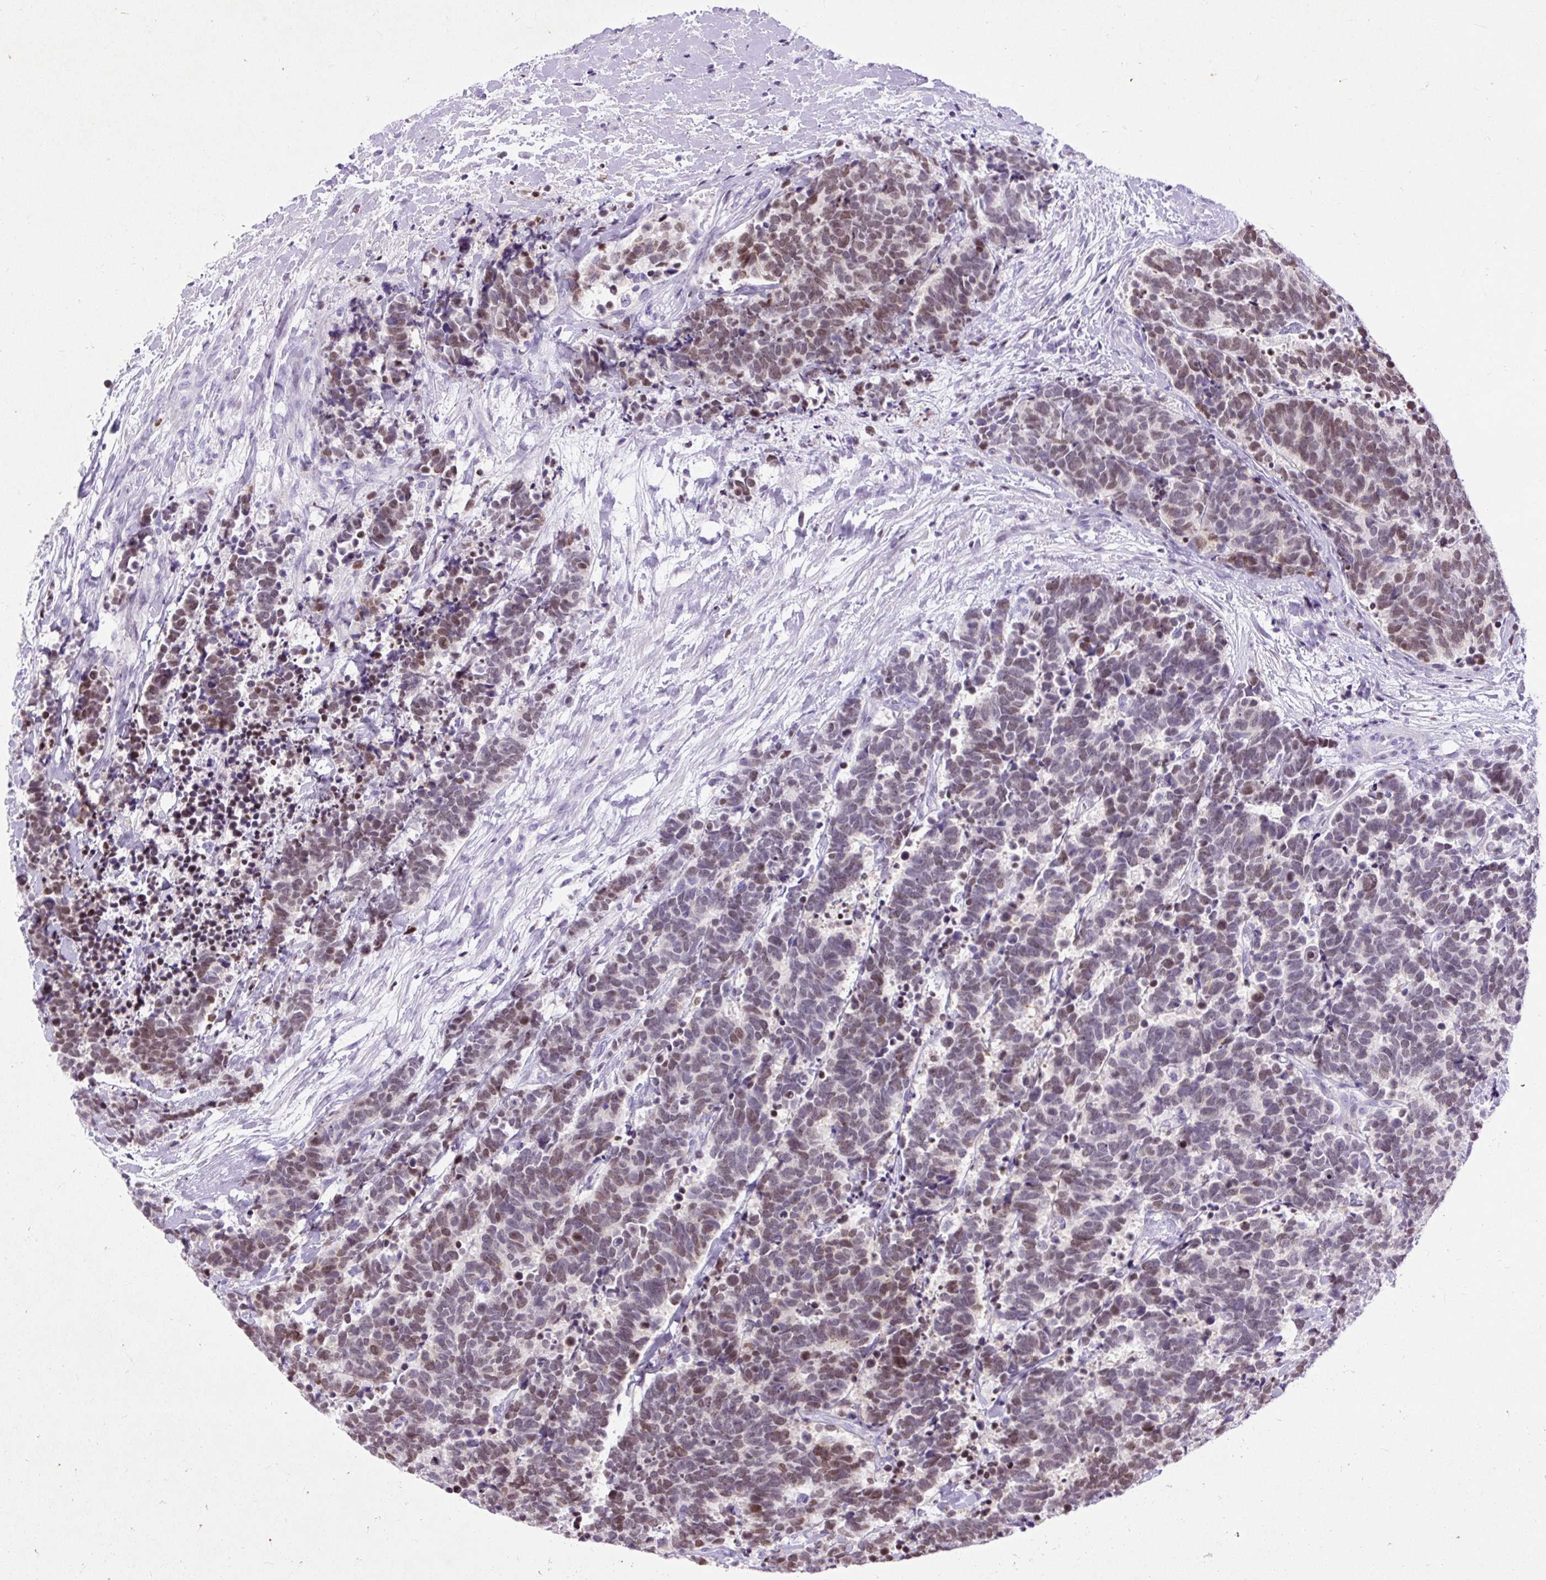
{"staining": {"intensity": "moderate", "quantity": ">75%", "location": "nuclear"}, "tissue": "carcinoid", "cell_type": "Tumor cells", "image_type": "cancer", "snomed": [{"axis": "morphology", "description": "Carcinoma, NOS"}, {"axis": "morphology", "description": "Carcinoid, malignant, NOS"}, {"axis": "topography", "description": "Prostate"}], "caption": "Immunohistochemical staining of carcinoid exhibits moderate nuclear protein expression in about >75% of tumor cells. (DAB (3,3'-diaminobenzidine) IHC, brown staining for protein, blue staining for nuclei).", "gene": "SPC24", "patient": {"sex": "male", "age": 57}}